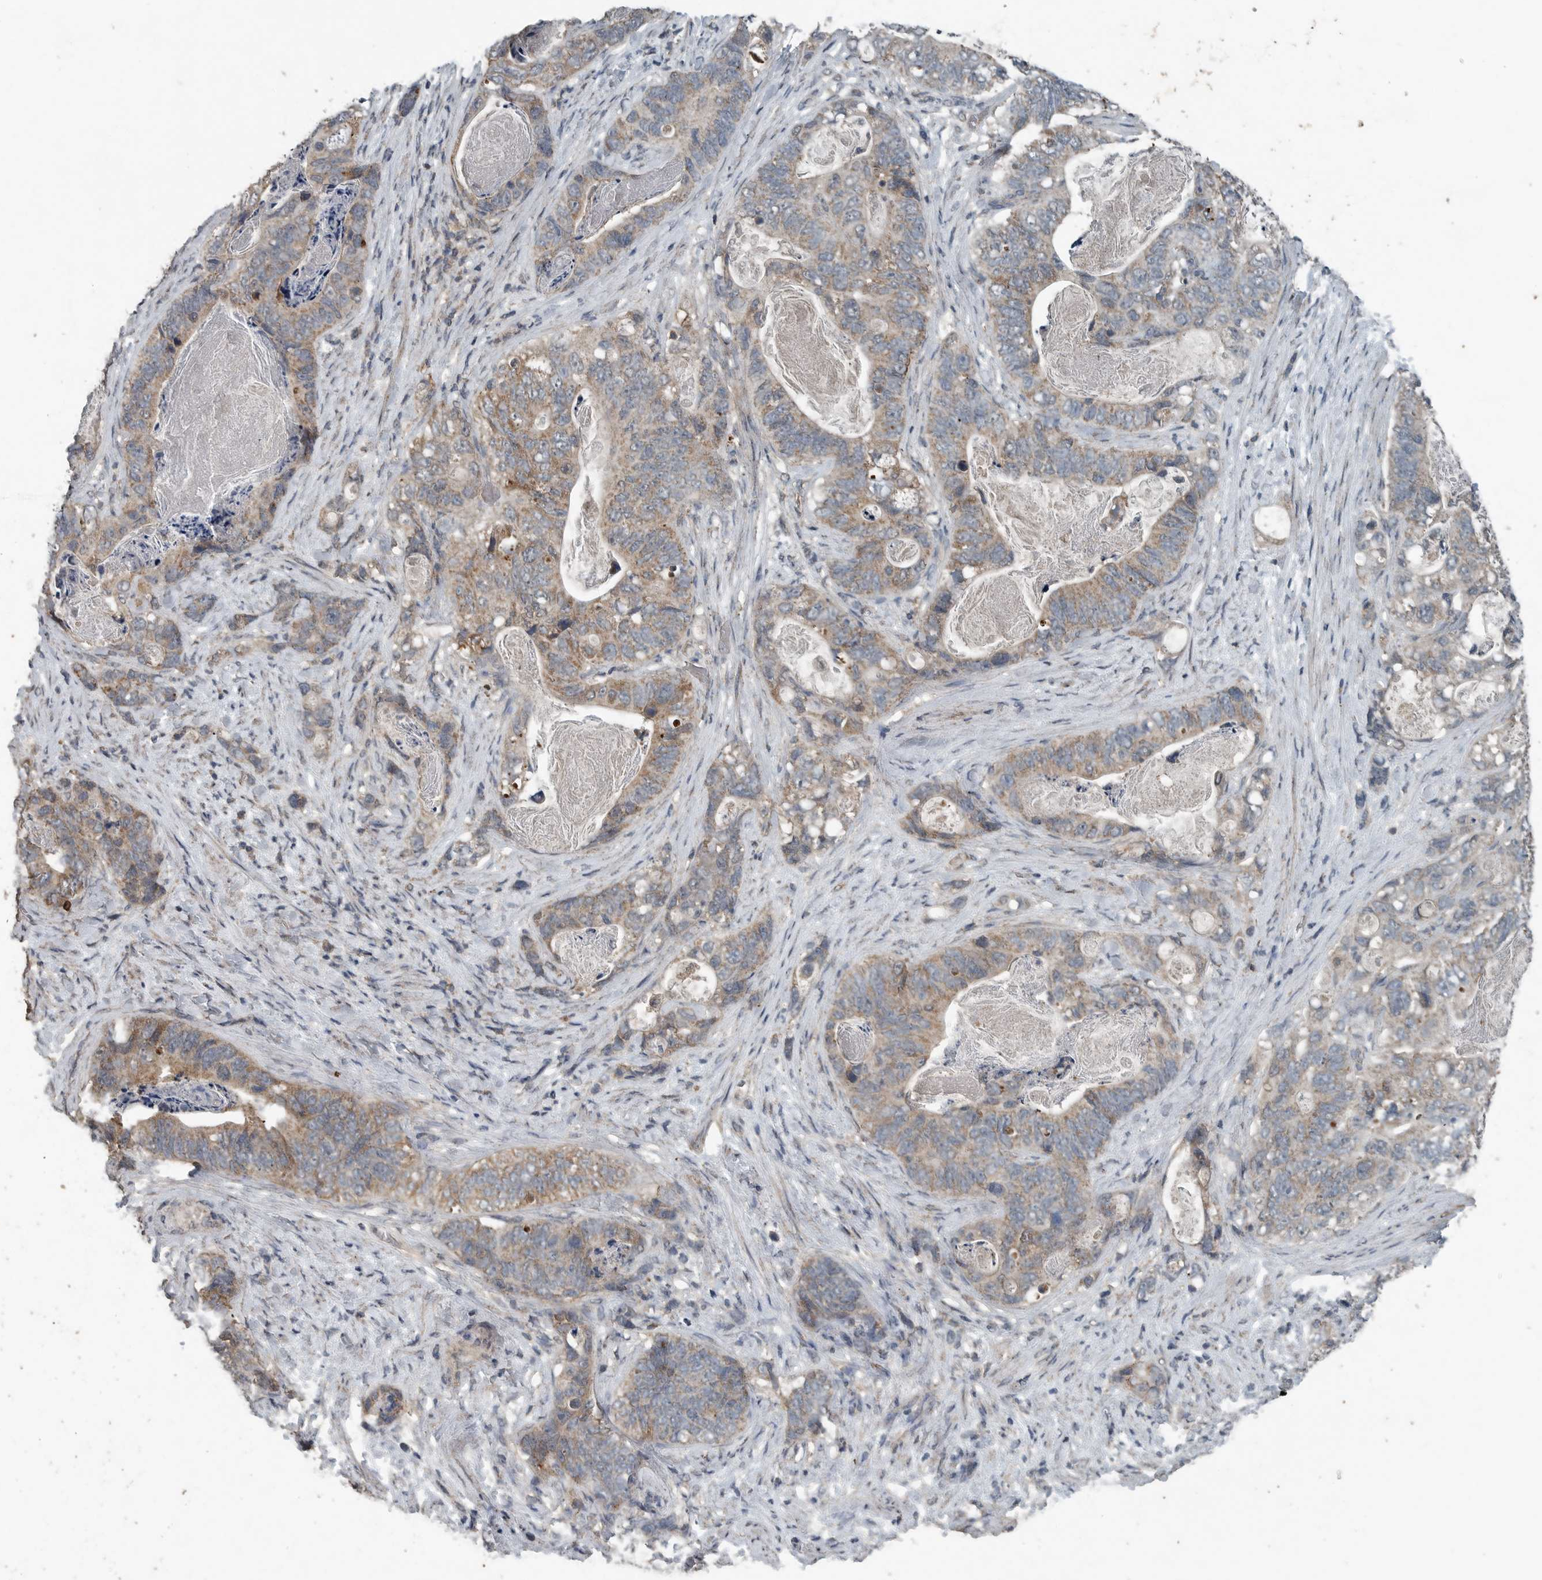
{"staining": {"intensity": "weak", "quantity": "25%-75%", "location": "cytoplasmic/membranous"}, "tissue": "stomach cancer", "cell_type": "Tumor cells", "image_type": "cancer", "snomed": [{"axis": "morphology", "description": "Normal tissue, NOS"}, {"axis": "morphology", "description": "Adenocarcinoma, NOS"}, {"axis": "topography", "description": "Stomach"}], "caption": "DAB (3,3'-diaminobenzidine) immunohistochemical staining of stomach cancer exhibits weak cytoplasmic/membranous protein positivity in about 25%-75% of tumor cells.", "gene": "IL6ST", "patient": {"sex": "female", "age": 89}}